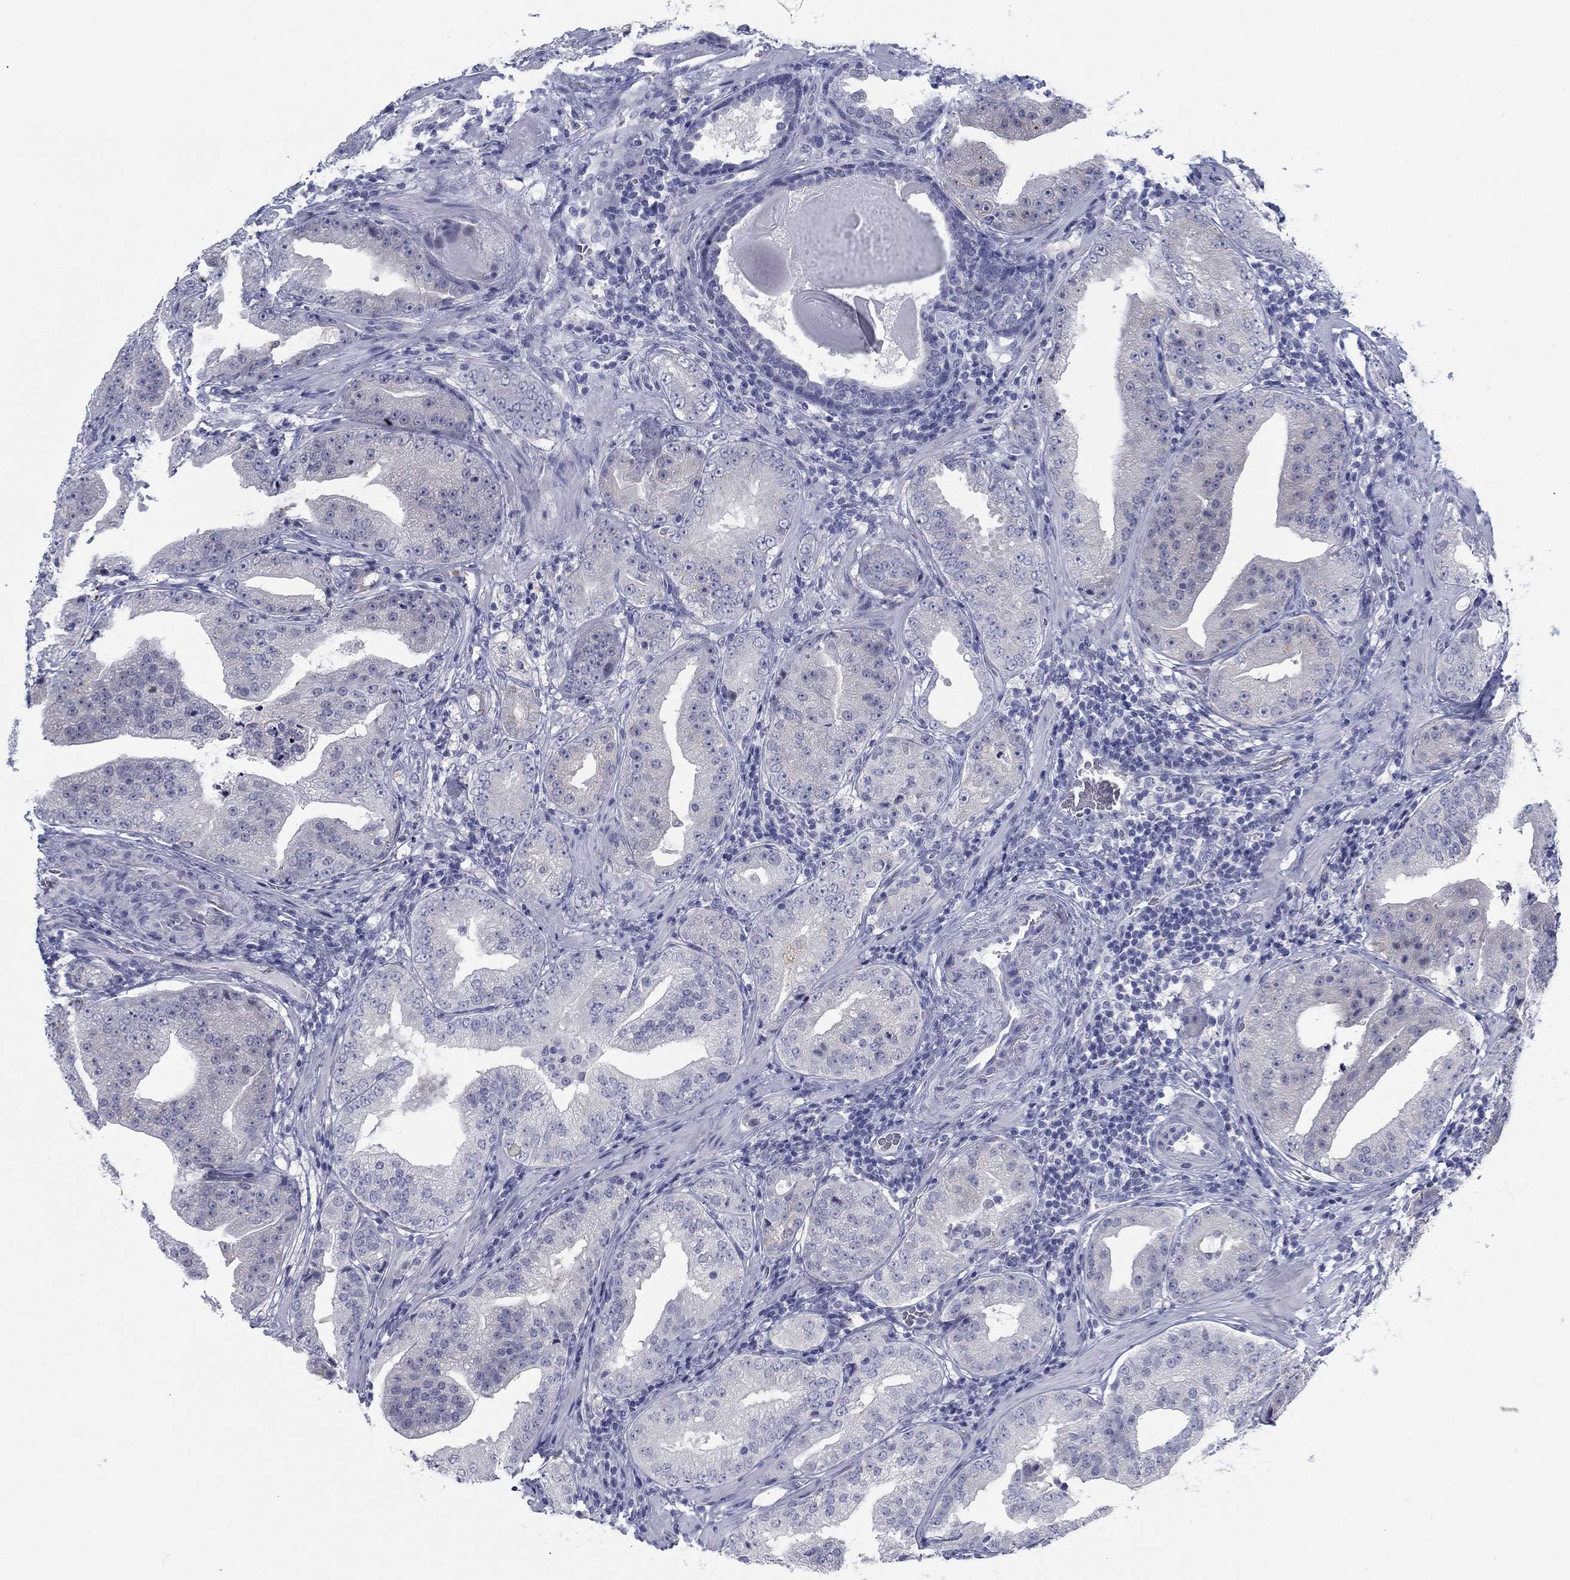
{"staining": {"intensity": "negative", "quantity": "none", "location": "none"}, "tissue": "prostate cancer", "cell_type": "Tumor cells", "image_type": "cancer", "snomed": [{"axis": "morphology", "description": "Adenocarcinoma, Low grade"}, {"axis": "topography", "description": "Prostate"}], "caption": "Prostate low-grade adenocarcinoma was stained to show a protein in brown. There is no significant staining in tumor cells. The staining is performed using DAB (3,3'-diaminobenzidine) brown chromogen with nuclei counter-stained in using hematoxylin.", "gene": "DNAL1", "patient": {"sex": "male", "age": 62}}